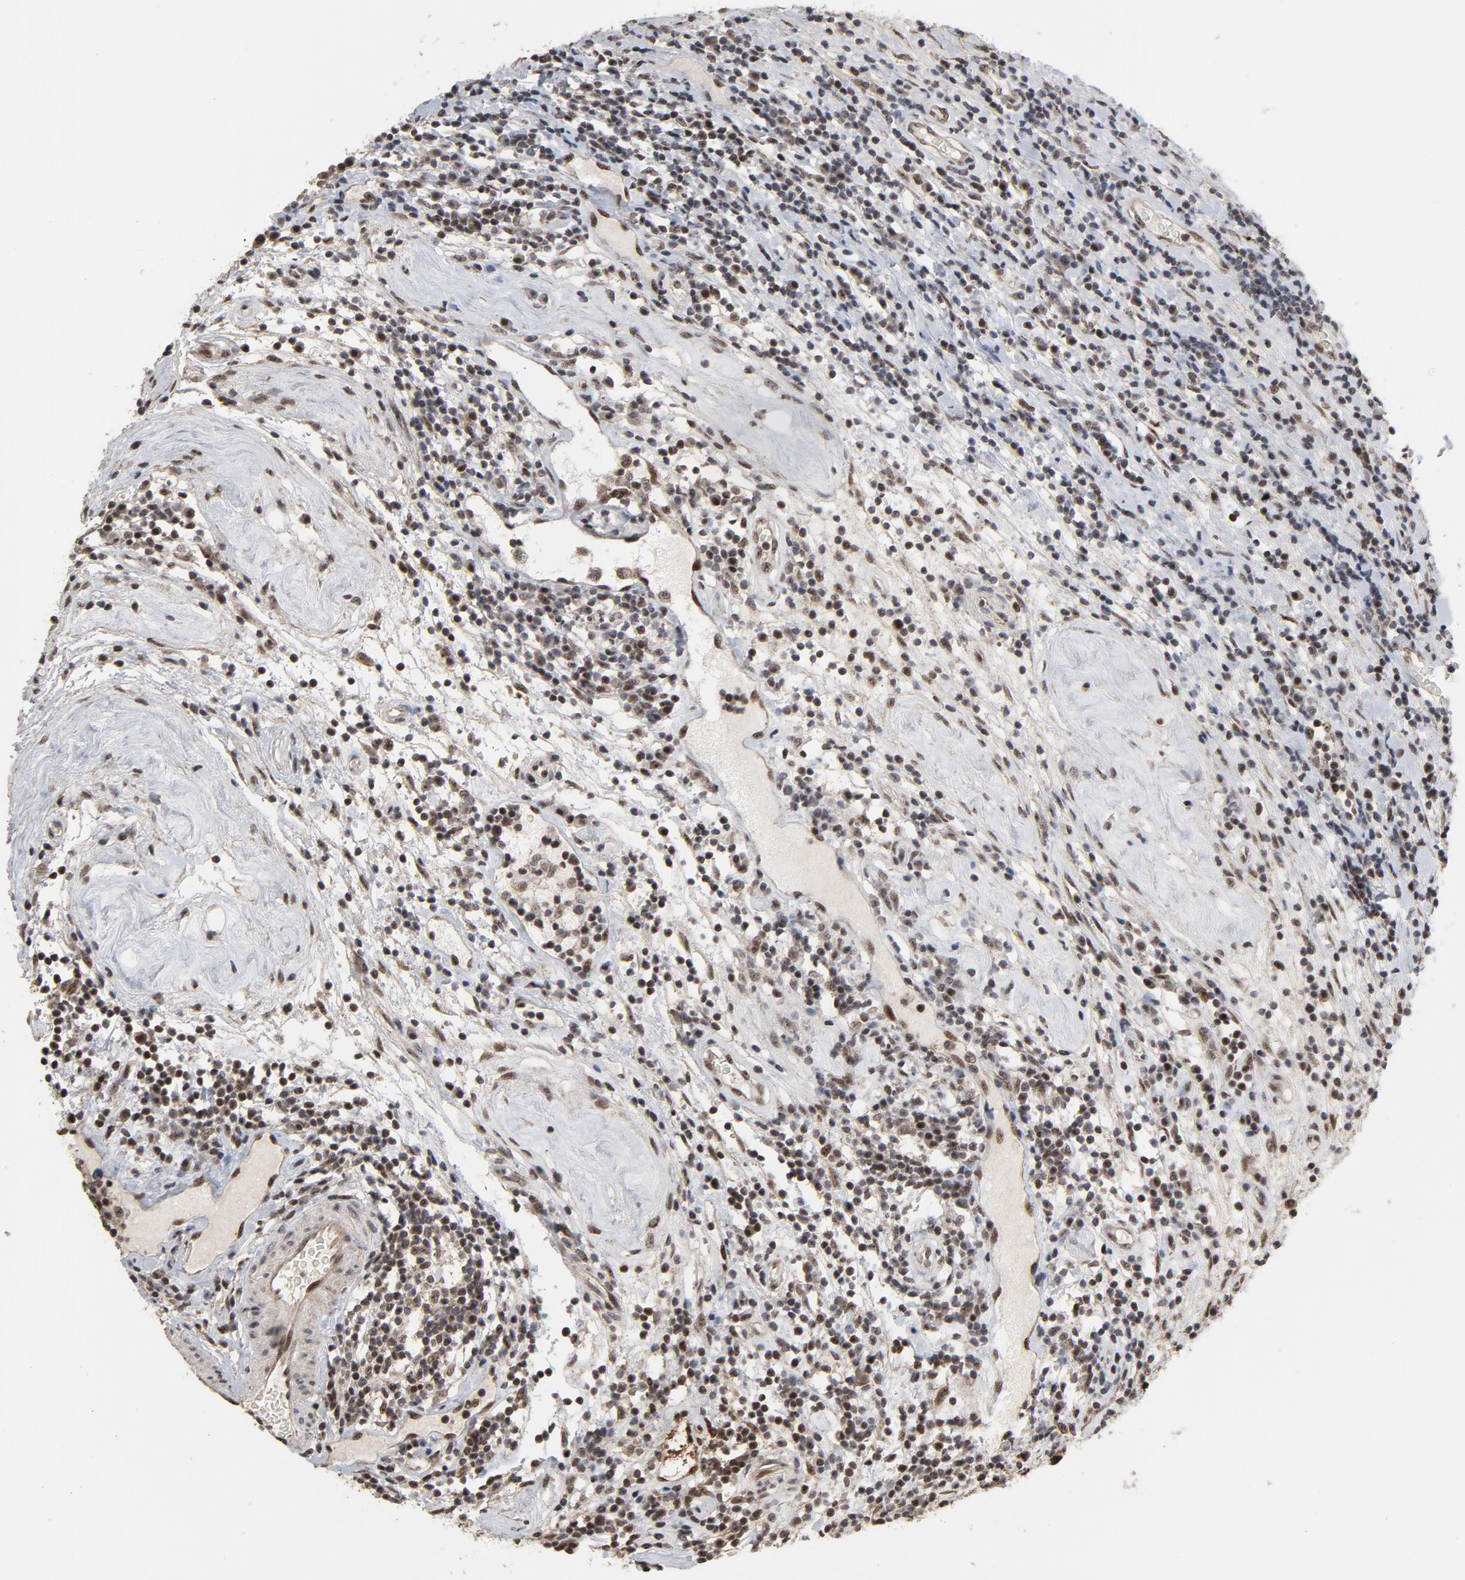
{"staining": {"intensity": "moderate", "quantity": ">75%", "location": "nuclear"}, "tissue": "testis cancer", "cell_type": "Tumor cells", "image_type": "cancer", "snomed": [{"axis": "morphology", "description": "Seminoma, NOS"}, {"axis": "topography", "description": "Testis"}], "caption": "Testis seminoma was stained to show a protein in brown. There is medium levels of moderate nuclear positivity in about >75% of tumor cells.", "gene": "TP53RK", "patient": {"sex": "male", "age": 43}}